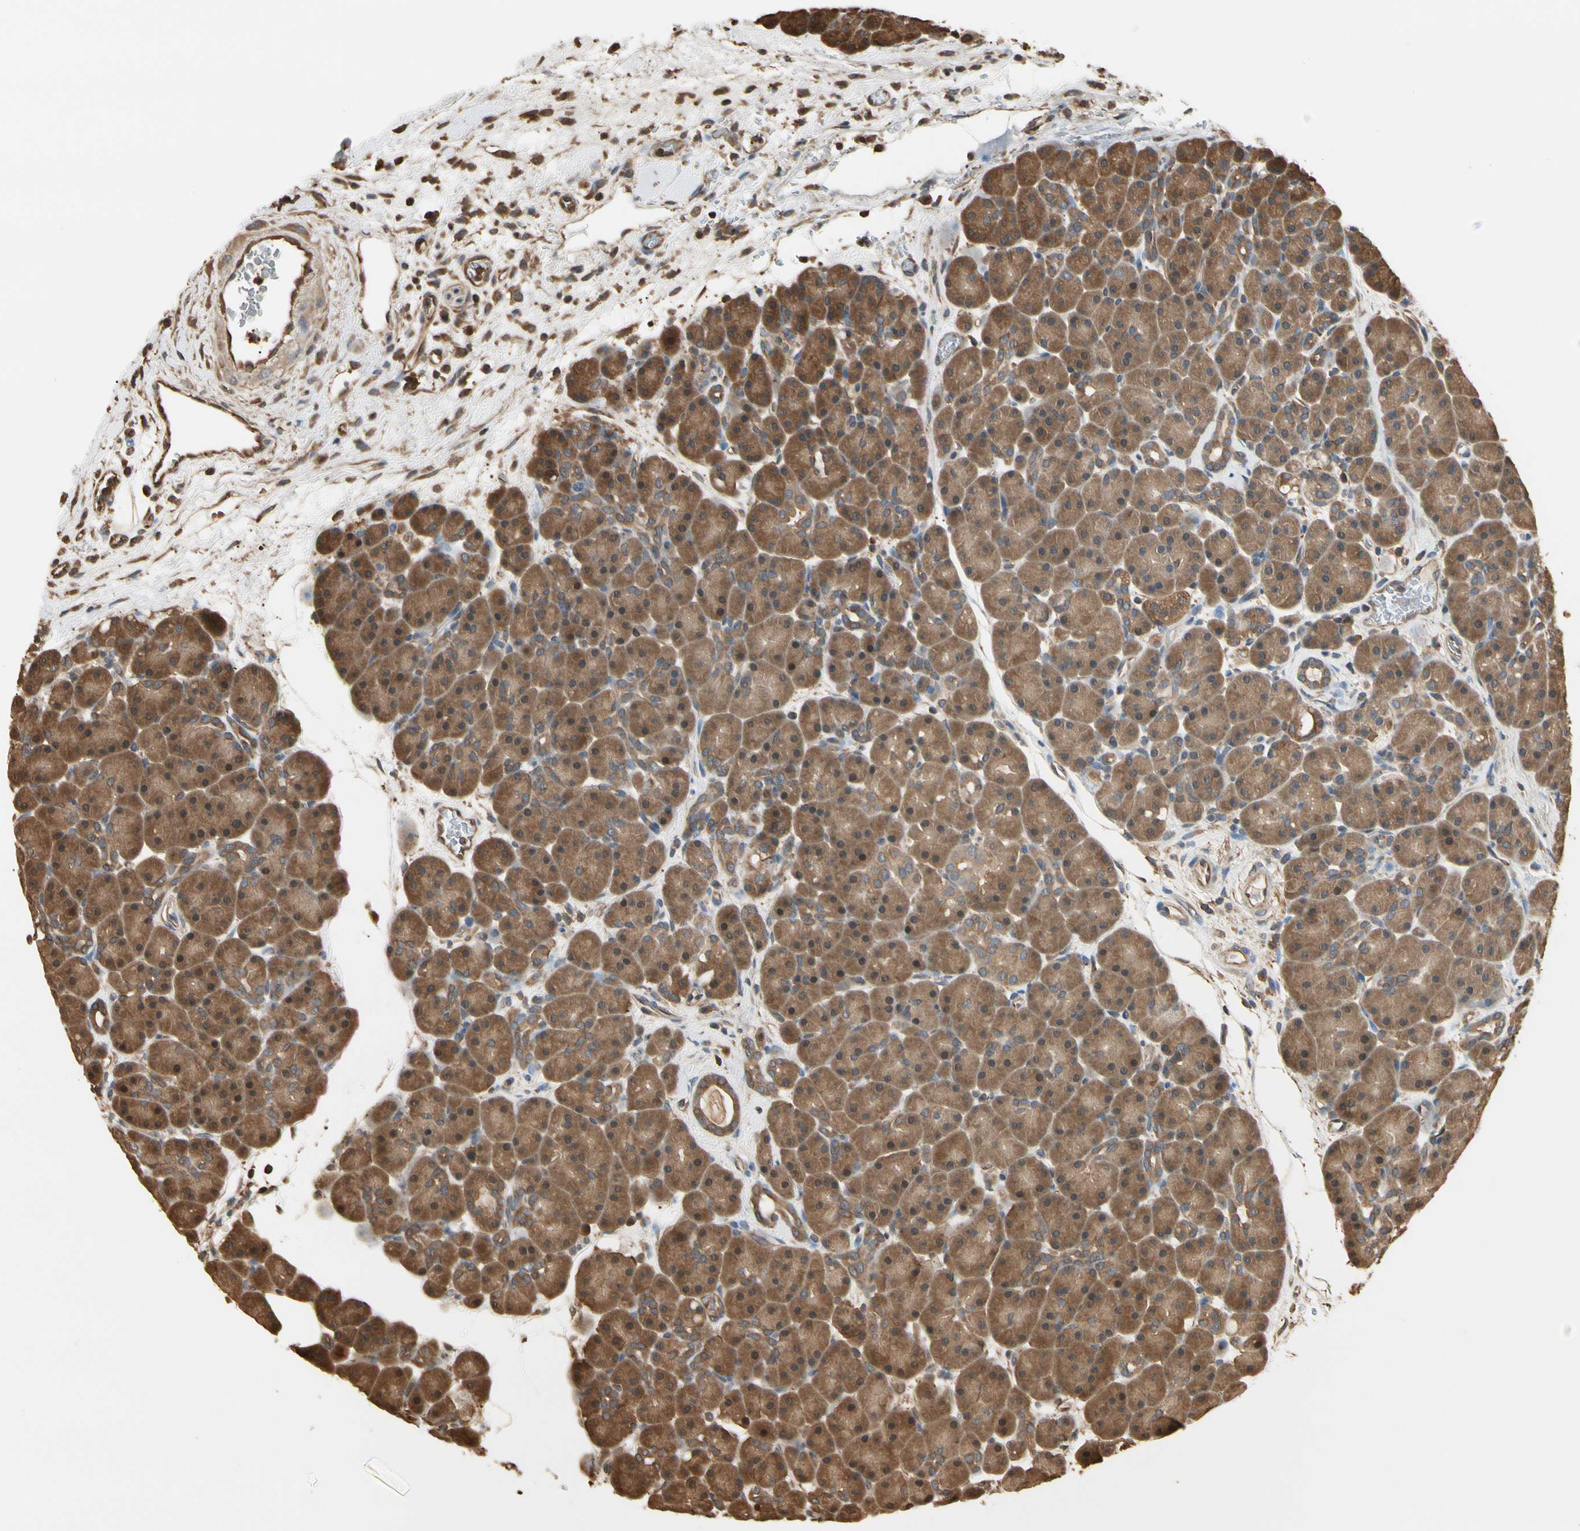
{"staining": {"intensity": "moderate", "quantity": ">75%", "location": "cytoplasmic/membranous,nuclear"}, "tissue": "pancreas", "cell_type": "Exocrine glandular cells", "image_type": "normal", "snomed": [{"axis": "morphology", "description": "Normal tissue, NOS"}, {"axis": "topography", "description": "Pancreas"}], "caption": "Immunohistochemical staining of unremarkable human pancreas displays medium levels of moderate cytoplasmic/membranous,nuclear expression in about >75% of exocrine glandular cells.", "gene": "YWHAE", "patient": {"sex": "male", "age": 66}}